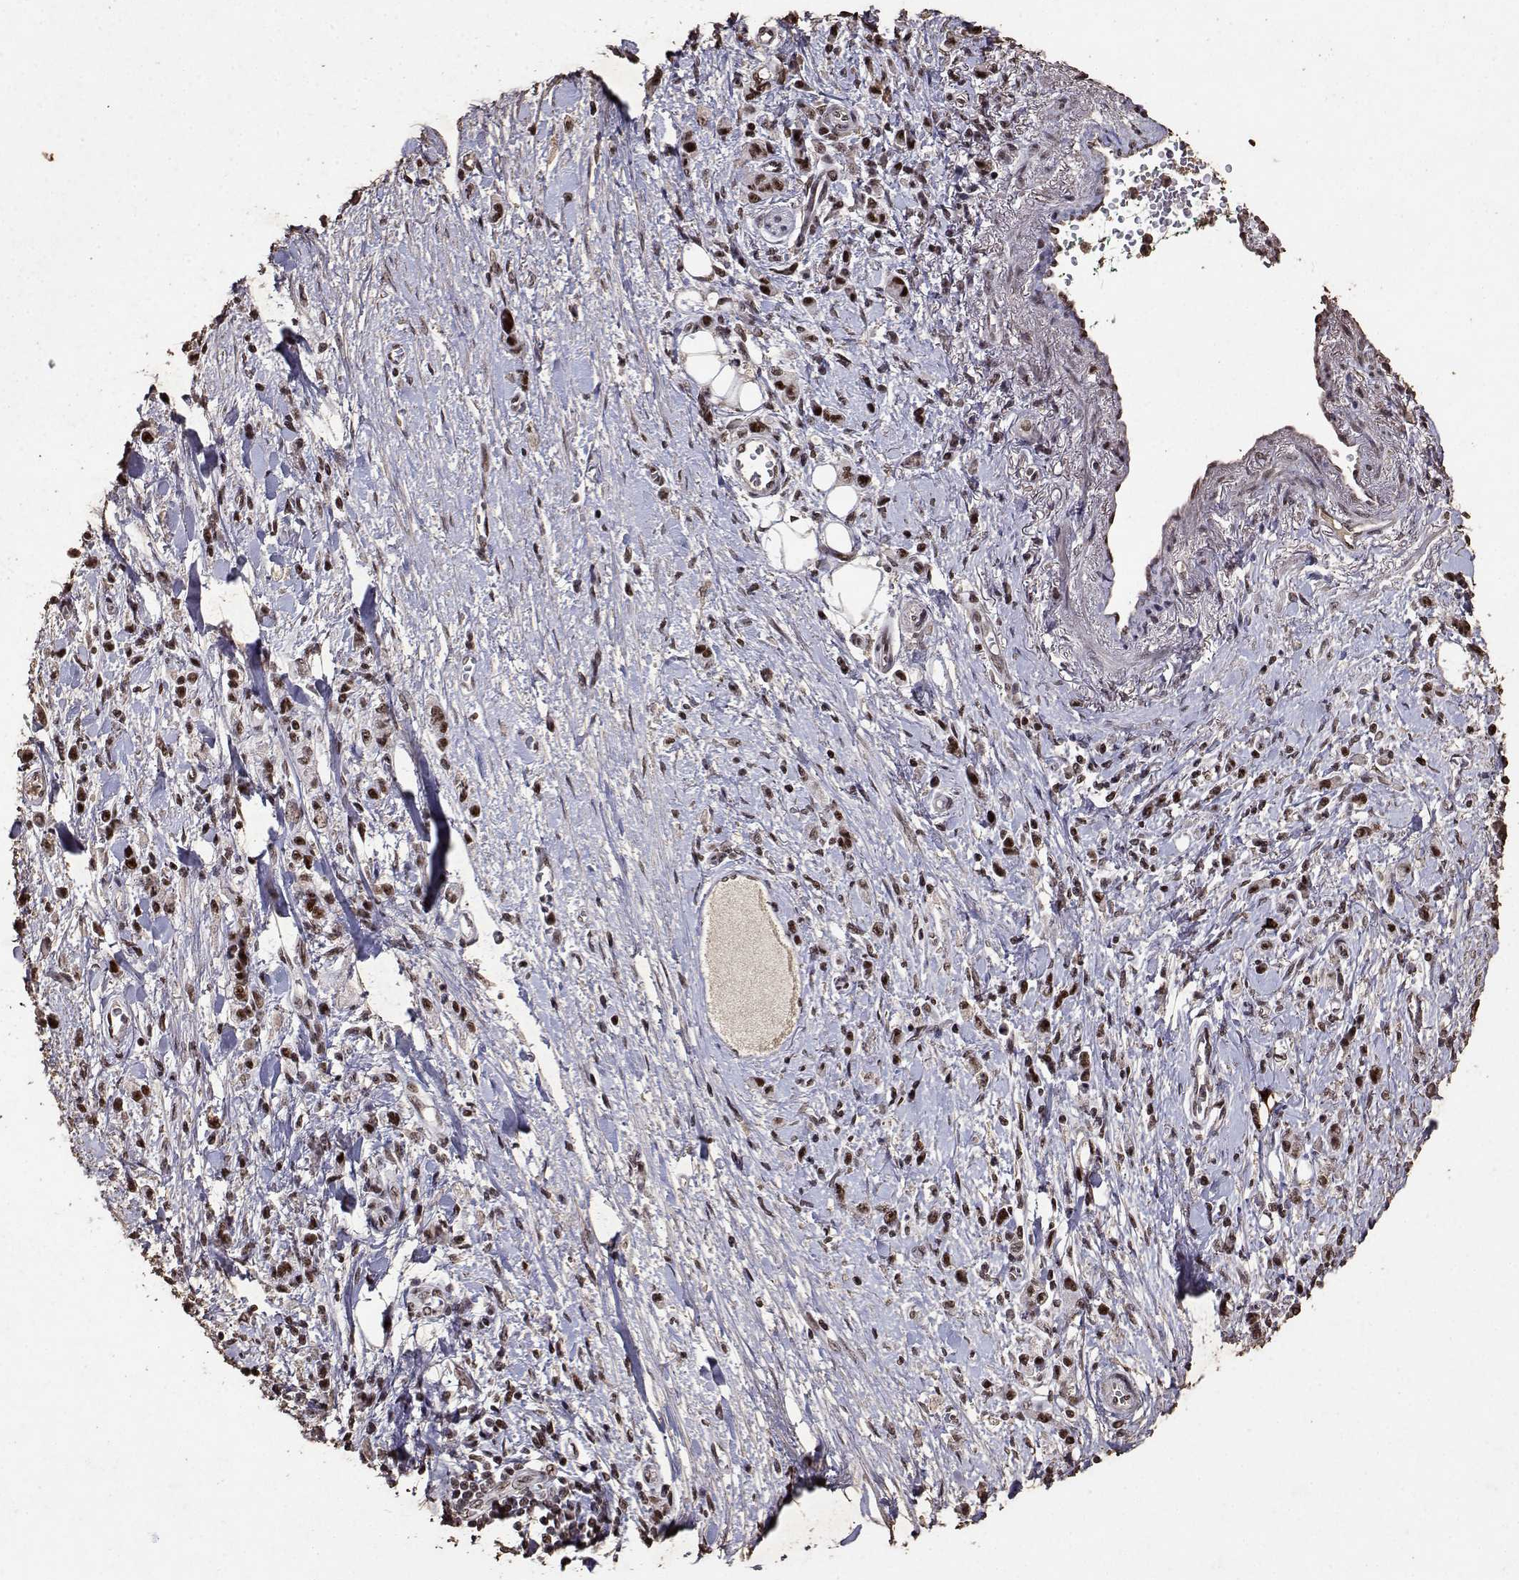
{"staining": {"intensity": "strong", "quantity": ">75%", "location": "nuclear"}, "tissue": "stomach cancer", "cell_type": "Tumor cells", "image_type": "cancer", "snomed": [{"axis": "morphology", "description": "Adenocarcinoma, NOS"}, {"axis": "topography", "description": "Stomach"}], "caption": "Immunohistochemical staining of stomach adenocarcinoma displays strong nuclear protein positivity in about >75% of tumor cells. (IHC, brightfield microscopy, high magnification).", "gene": "TOE1", "patient": {"sex": "male", "age": 77}}